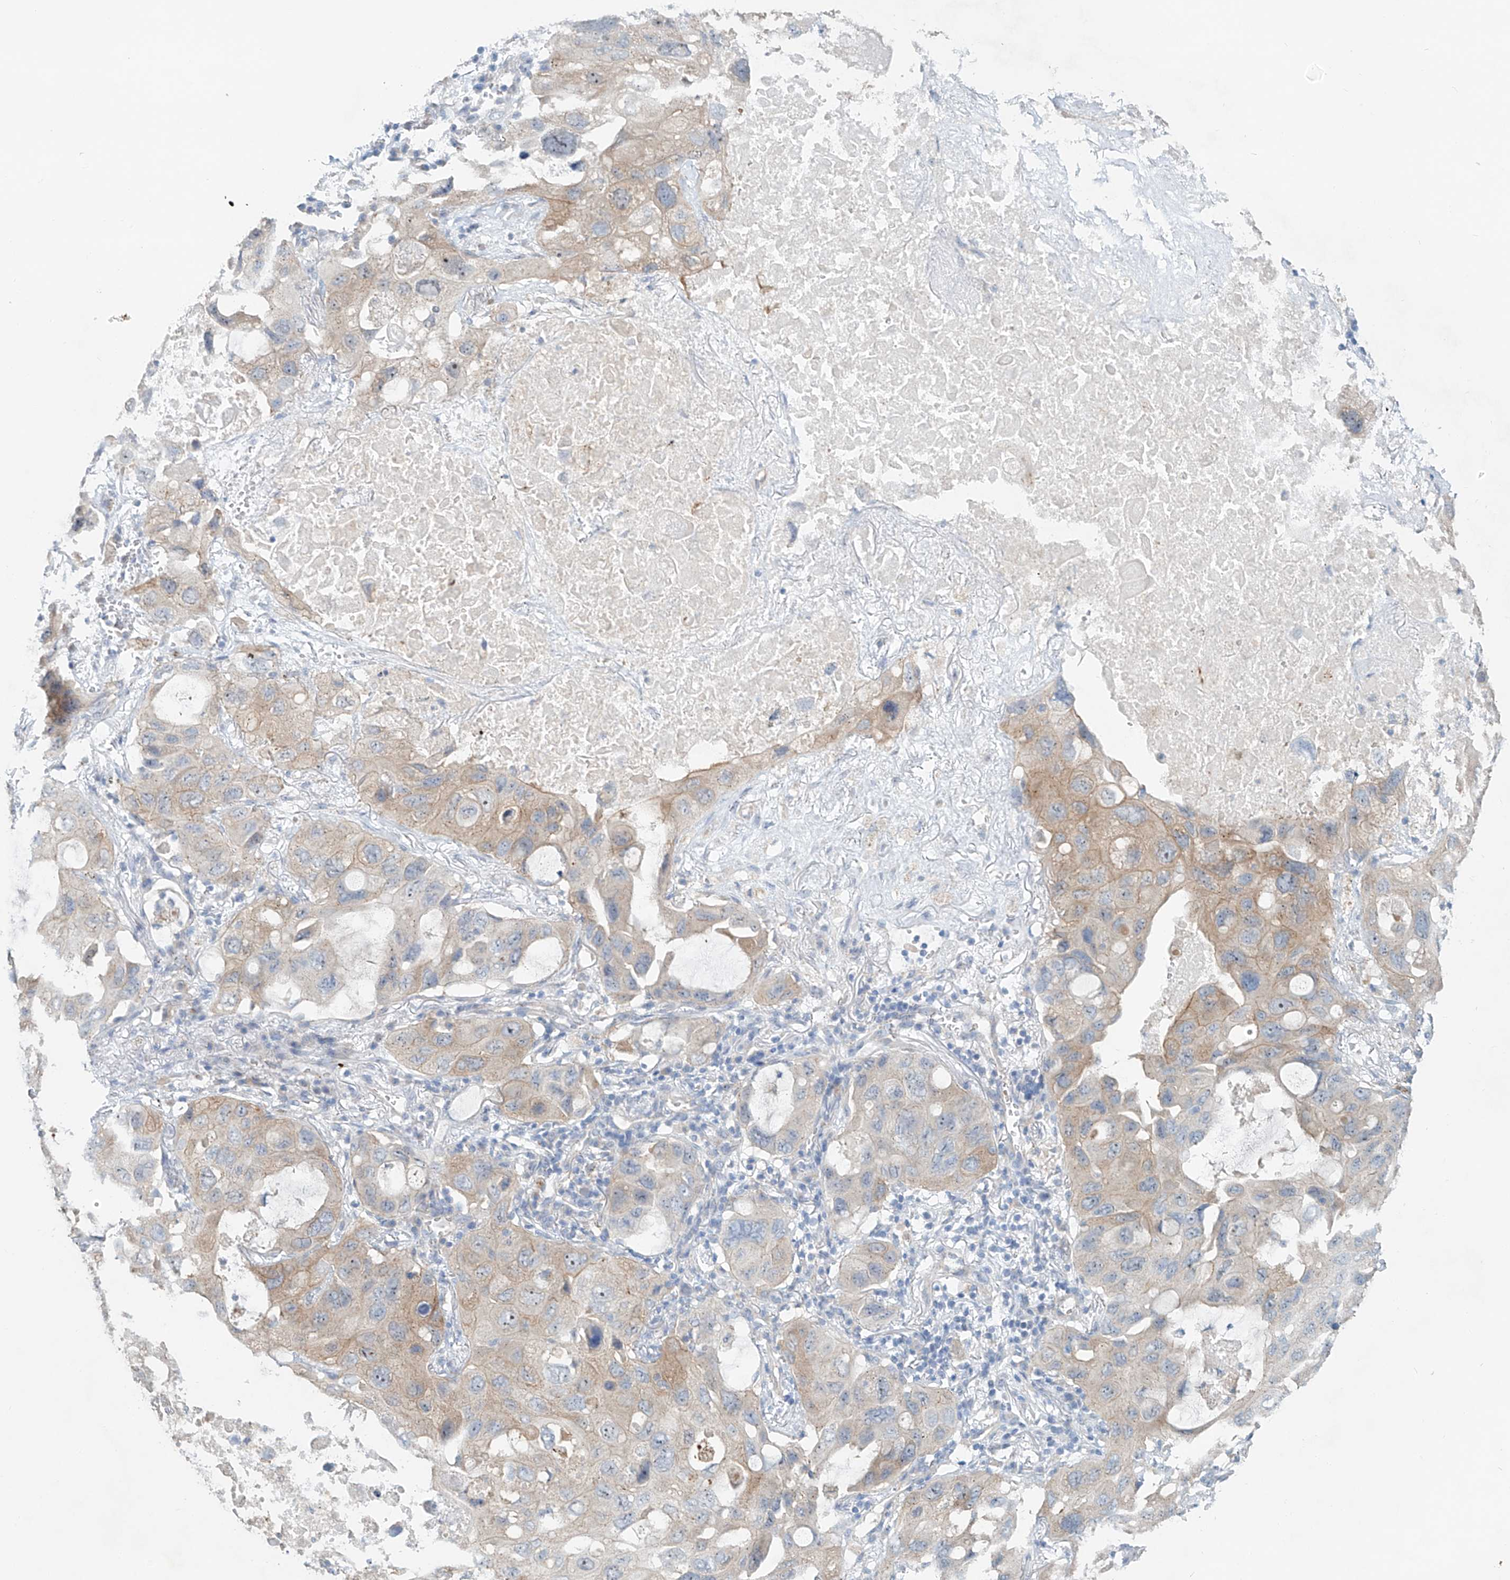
{"staining": {"intensity": "weak", "quantity": "25%-75%", "location": "cytoplasmic/membranous"}, "tissue": "lung cancer", "cell_type": "Tumor cells", "image_type": "cancer", "snomed": [{"axis": "morphology", "description": "Squamous cell carcinoma, NOS"}, {"axis": "topography", "description": "Lung"}], "caption": "DAB immunohistochemical staining of human squamous cell carcinoma (lung) displays weak cytoplasmic/membranous protein positivity in about 25%-75% of tumor cells.", "gene": "TRIM47", "patient": {"sex": "female", "age": 73}}